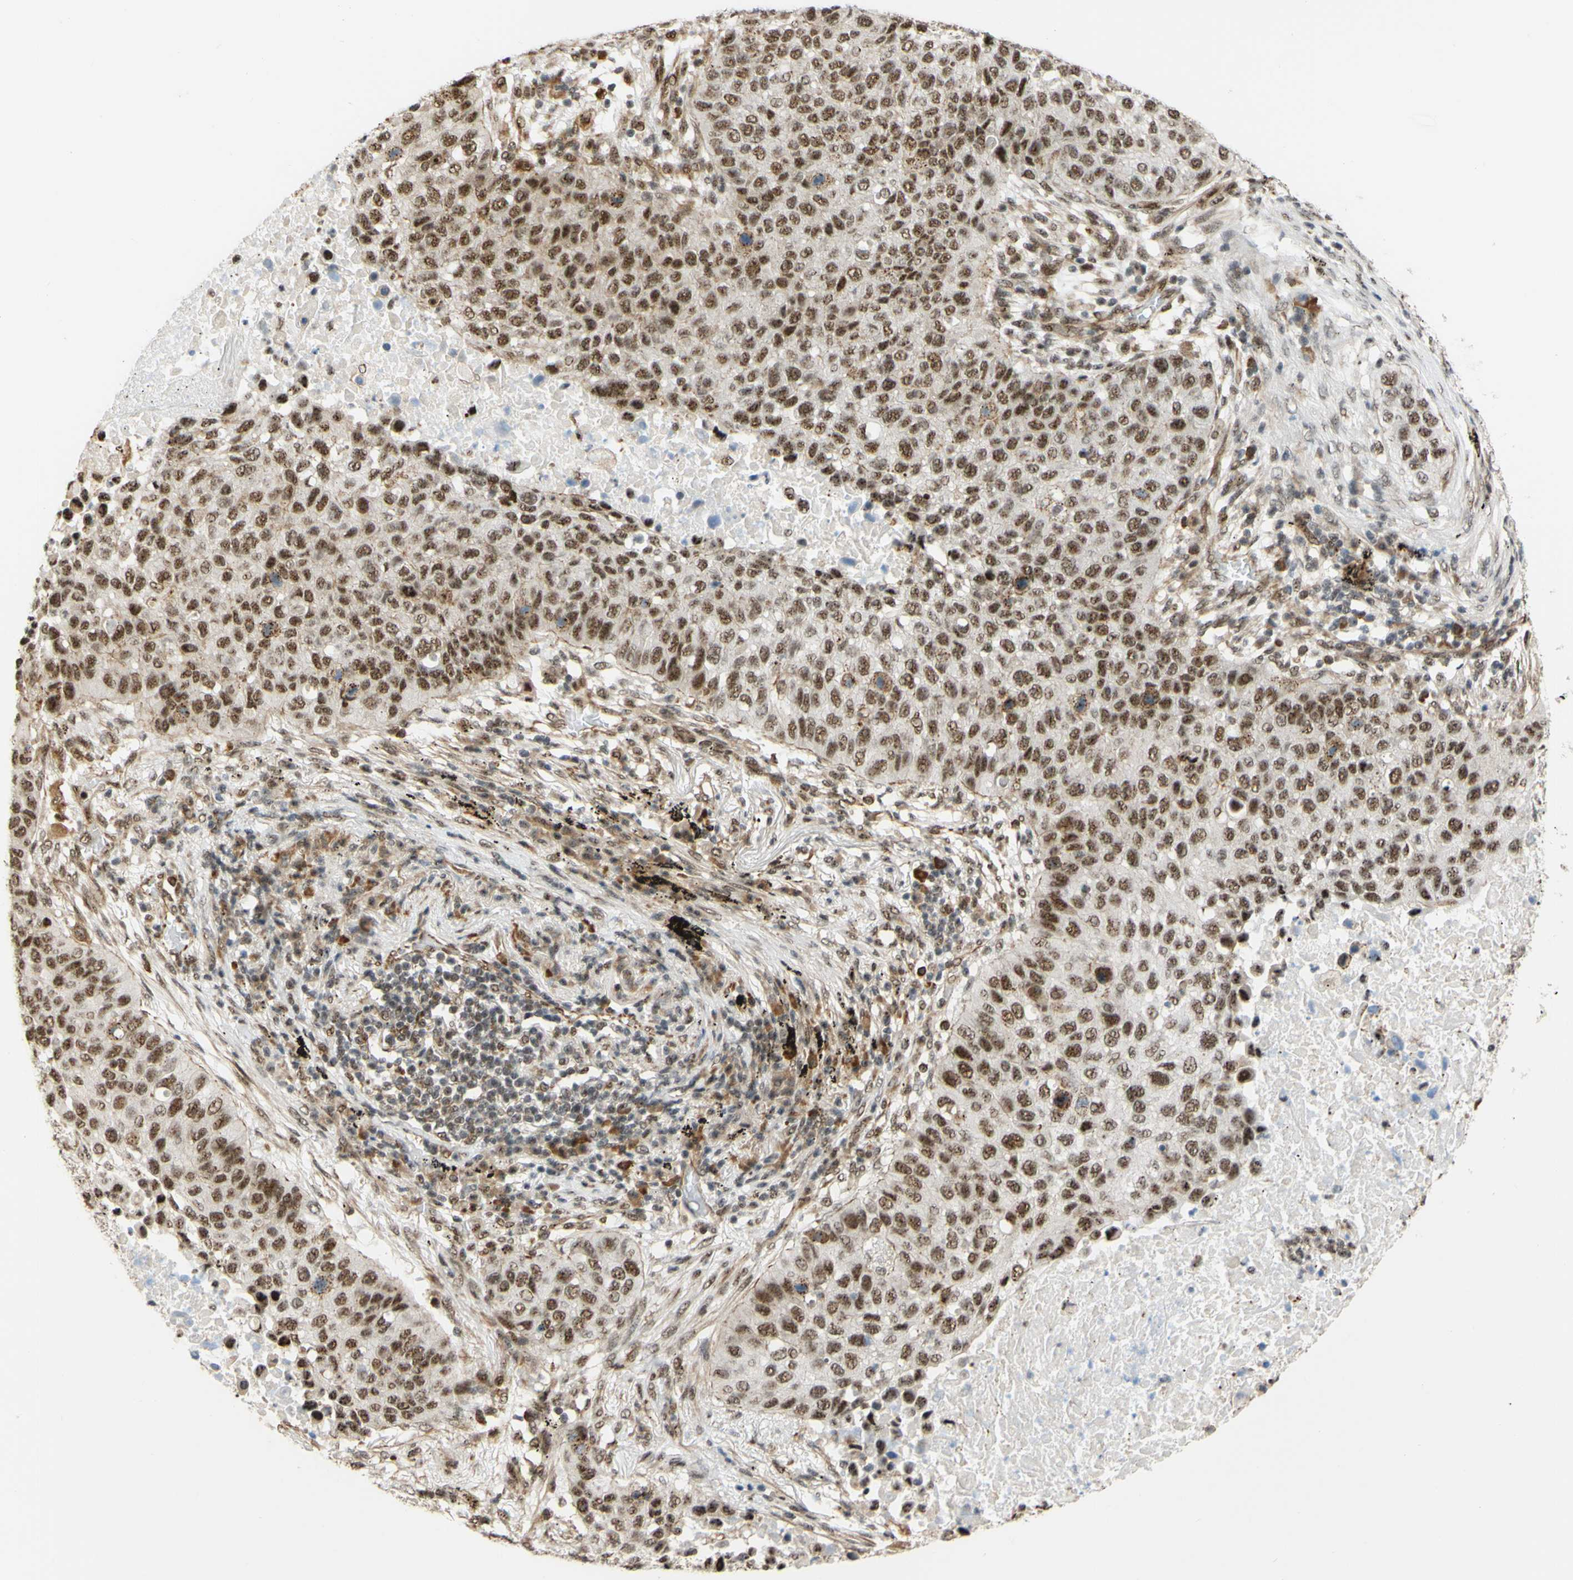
{"staining": {"intensity": "moderate", "quantity": ">75%", "location": "nuclear"}, "tissue": "lung cancer", "cell_type": "Tumor cells", "image_type": "cancer", "snomed": [{"axis": "morphology", "description": "Squamous cell carcinoma, NOS"}, {"axis": "topography", "description": "Lung"}], "caption": "An image of lung cancer (squamous cell carcinoma) stained for a protein reveals moderate nuclear brown staining in tumor cells. (DAB IHC with brightfield microscopy, high magnification).", "gene": "SAP18", "patient": {"sex": "male", "age": 57}}